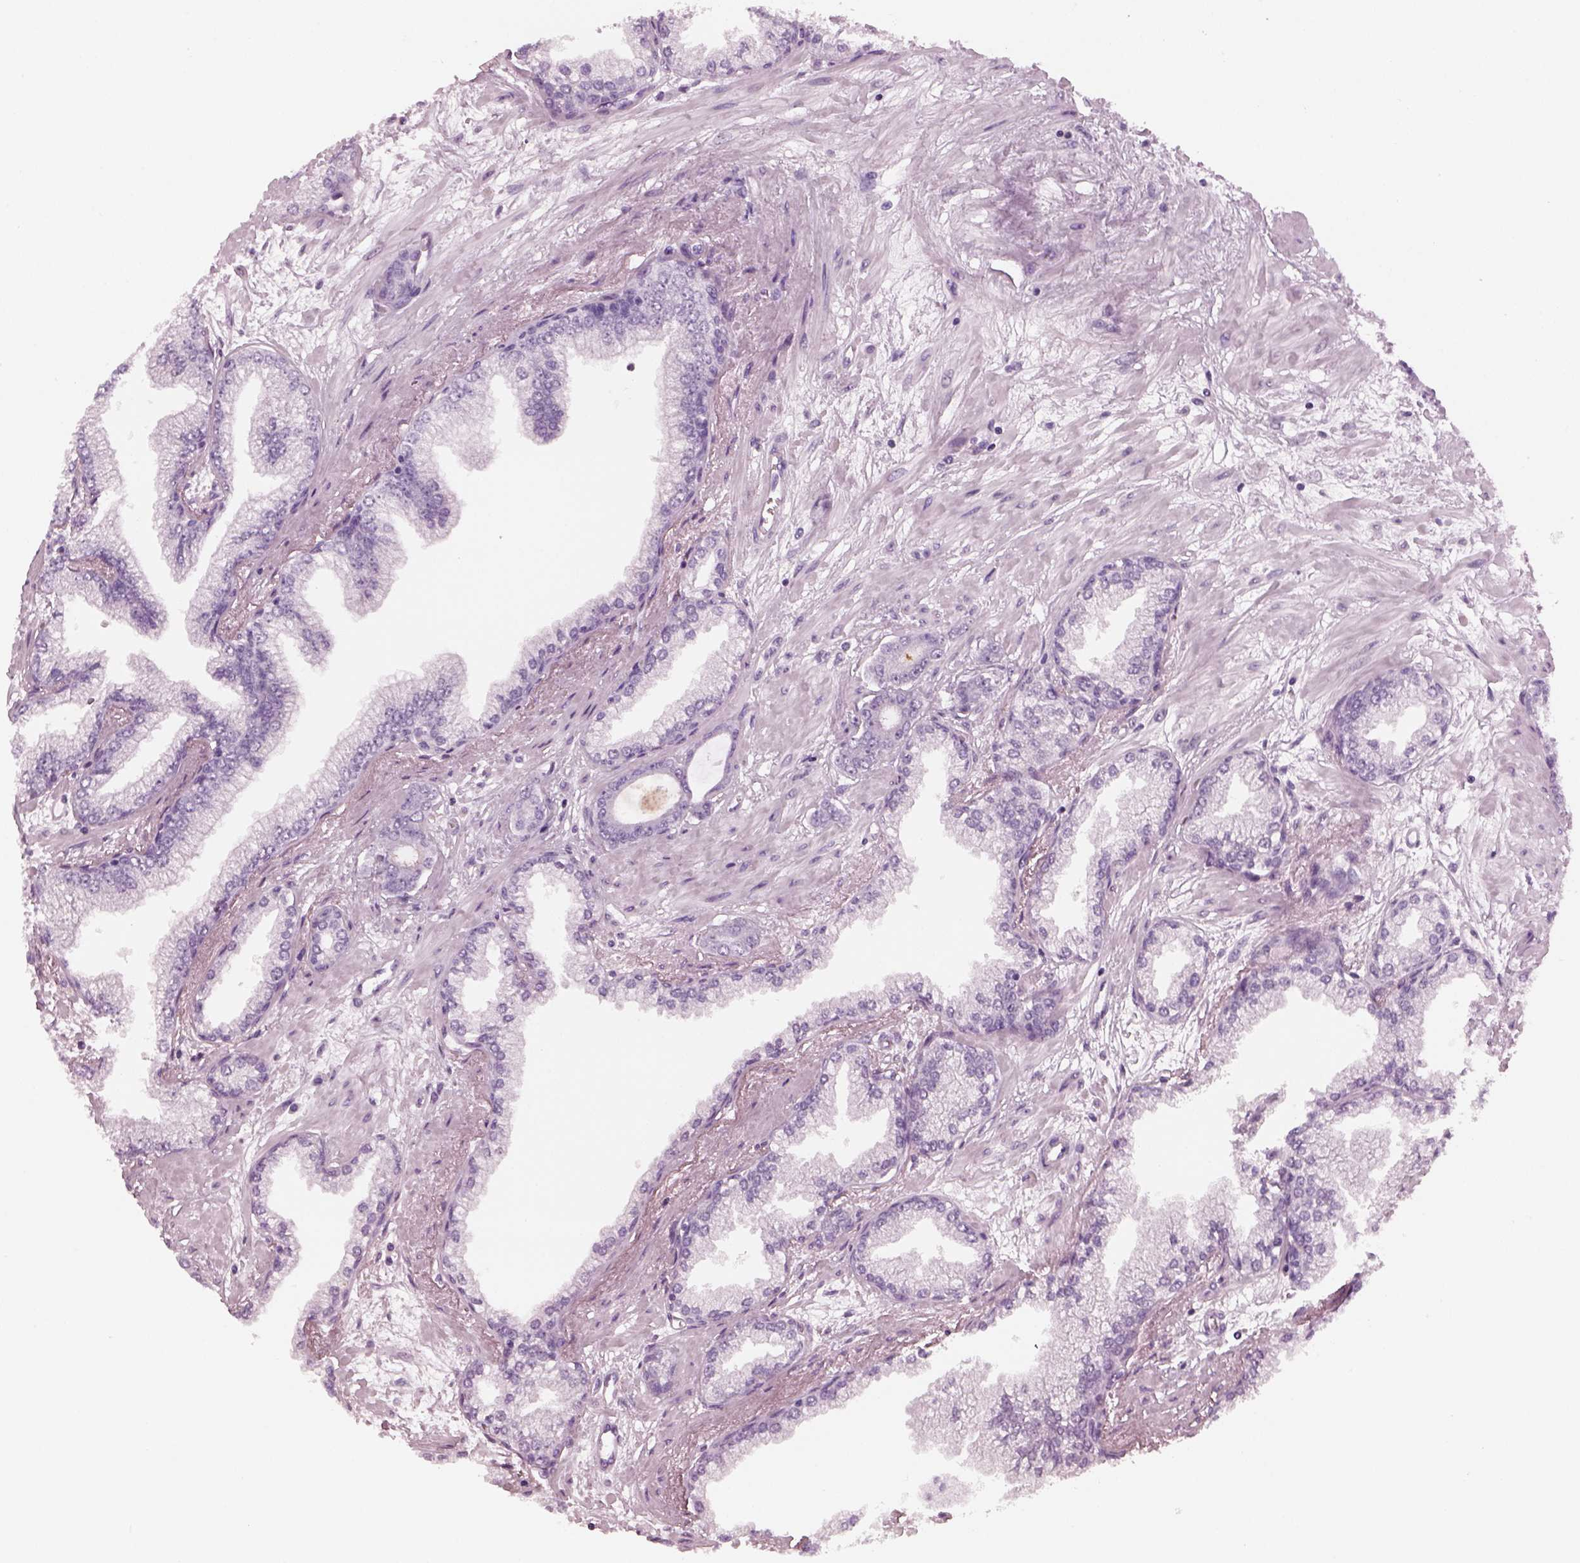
{"staining": {"intensity": "negative", "quantity": "none", "location": "none"}, "tissue": "prostate cancer", "cell_type": "Tumor cells", "image_type": "cancer", "snomed": [{"axis": "morphology", "description": "Adenocarcinoma, Low grade"}, {"axis": "topography", "description": "Prostate"}], "caption": "IHC of prostate cancer (adenocarcinoma (low-grade)) reveals no positivity in tumor cells. (DAB (3,3'-diaminobenzidine) IHC, high magnification).", "gene": "PDC", "patient": {"sex": "male", "age": 64}}